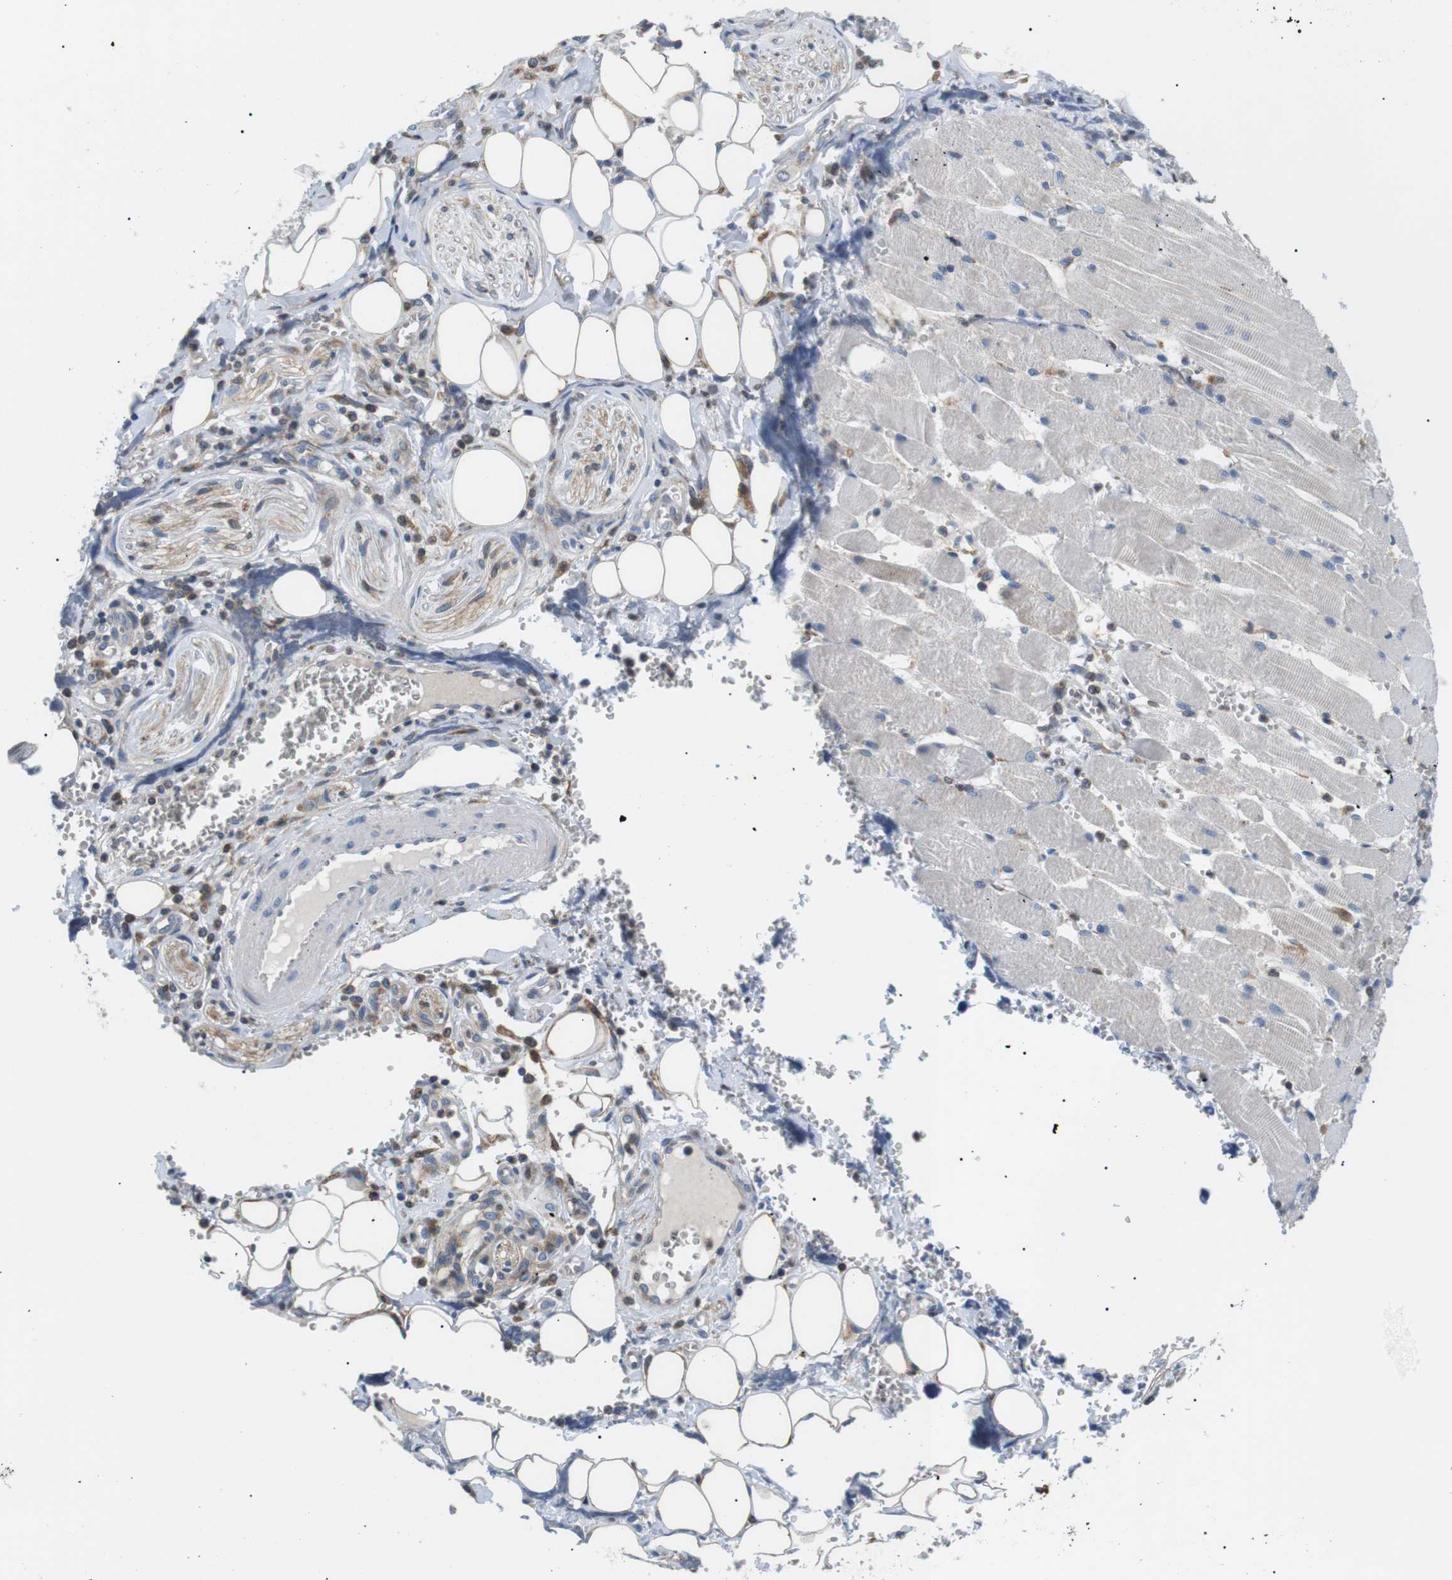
{"staining": {"intensity": "moderate", "quantity": "25%-75%", "location": "cytoplasmic/membranous"}, "tissue": "adipose tissue", "cell_type": "Adipocytes", "image_type": "normal", "snomed": [{"axis": "morphology", "description": "Squamous cell carcinoma, NOS"}, {"axis": "topography", "description": "Oral tissue"}, {"axis": "topography", "description": "Head-Neck"}], "caption": "Immunohistochemical staining of normal adipose tissue displays moderate cytoplasmic/membranous protein positivity in about 25%-75% of adipocytes. The staining is performed using DAB (3,3'-diaminobenzidine) brown chromogen to label protein expression. The nuclei are counter-stained blue using hematoxylin.", "gene": "RAB9A", "patient": {"sex": "female", "age": 50}}